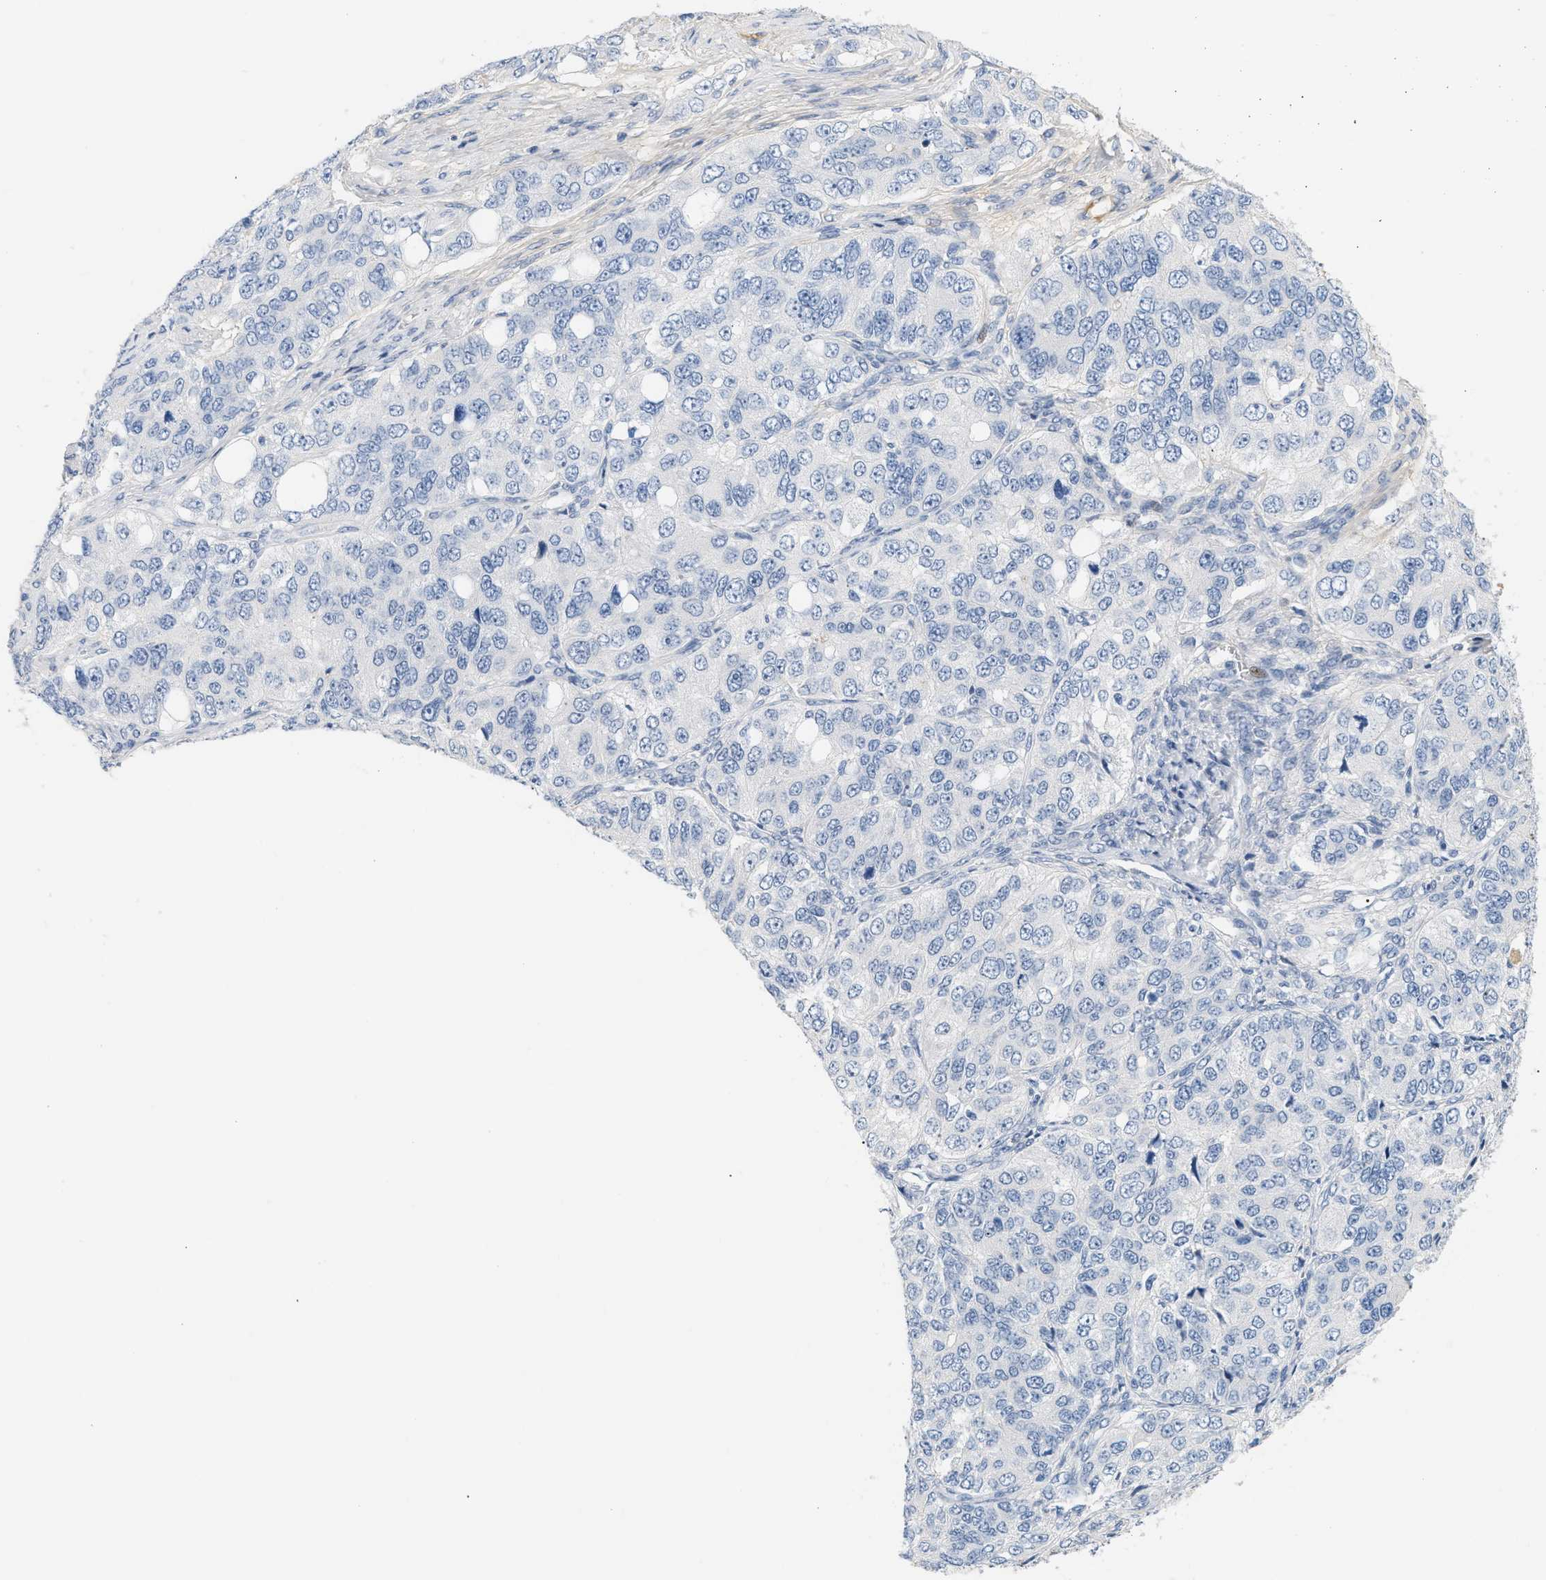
{"staining": {"intensity": "negative", "quantity": "none", "location": "none"}, "tissue": "ovarian cancer", "cell_type": "Tumor cells", "image_type": "cancer", "snomed": [{"axis": "morphology", "description": "Carcinoma, endometroid"}, {"axis": "topography", "description": "Ovary"}], "caption": "This is an immunohistochemistry (IHC) photomicrograph of ovarian endometroid carcinoma. There is no staining in tumor cells.", "gene": "CFH", "patient": {"sex": "female", "age": 51}}